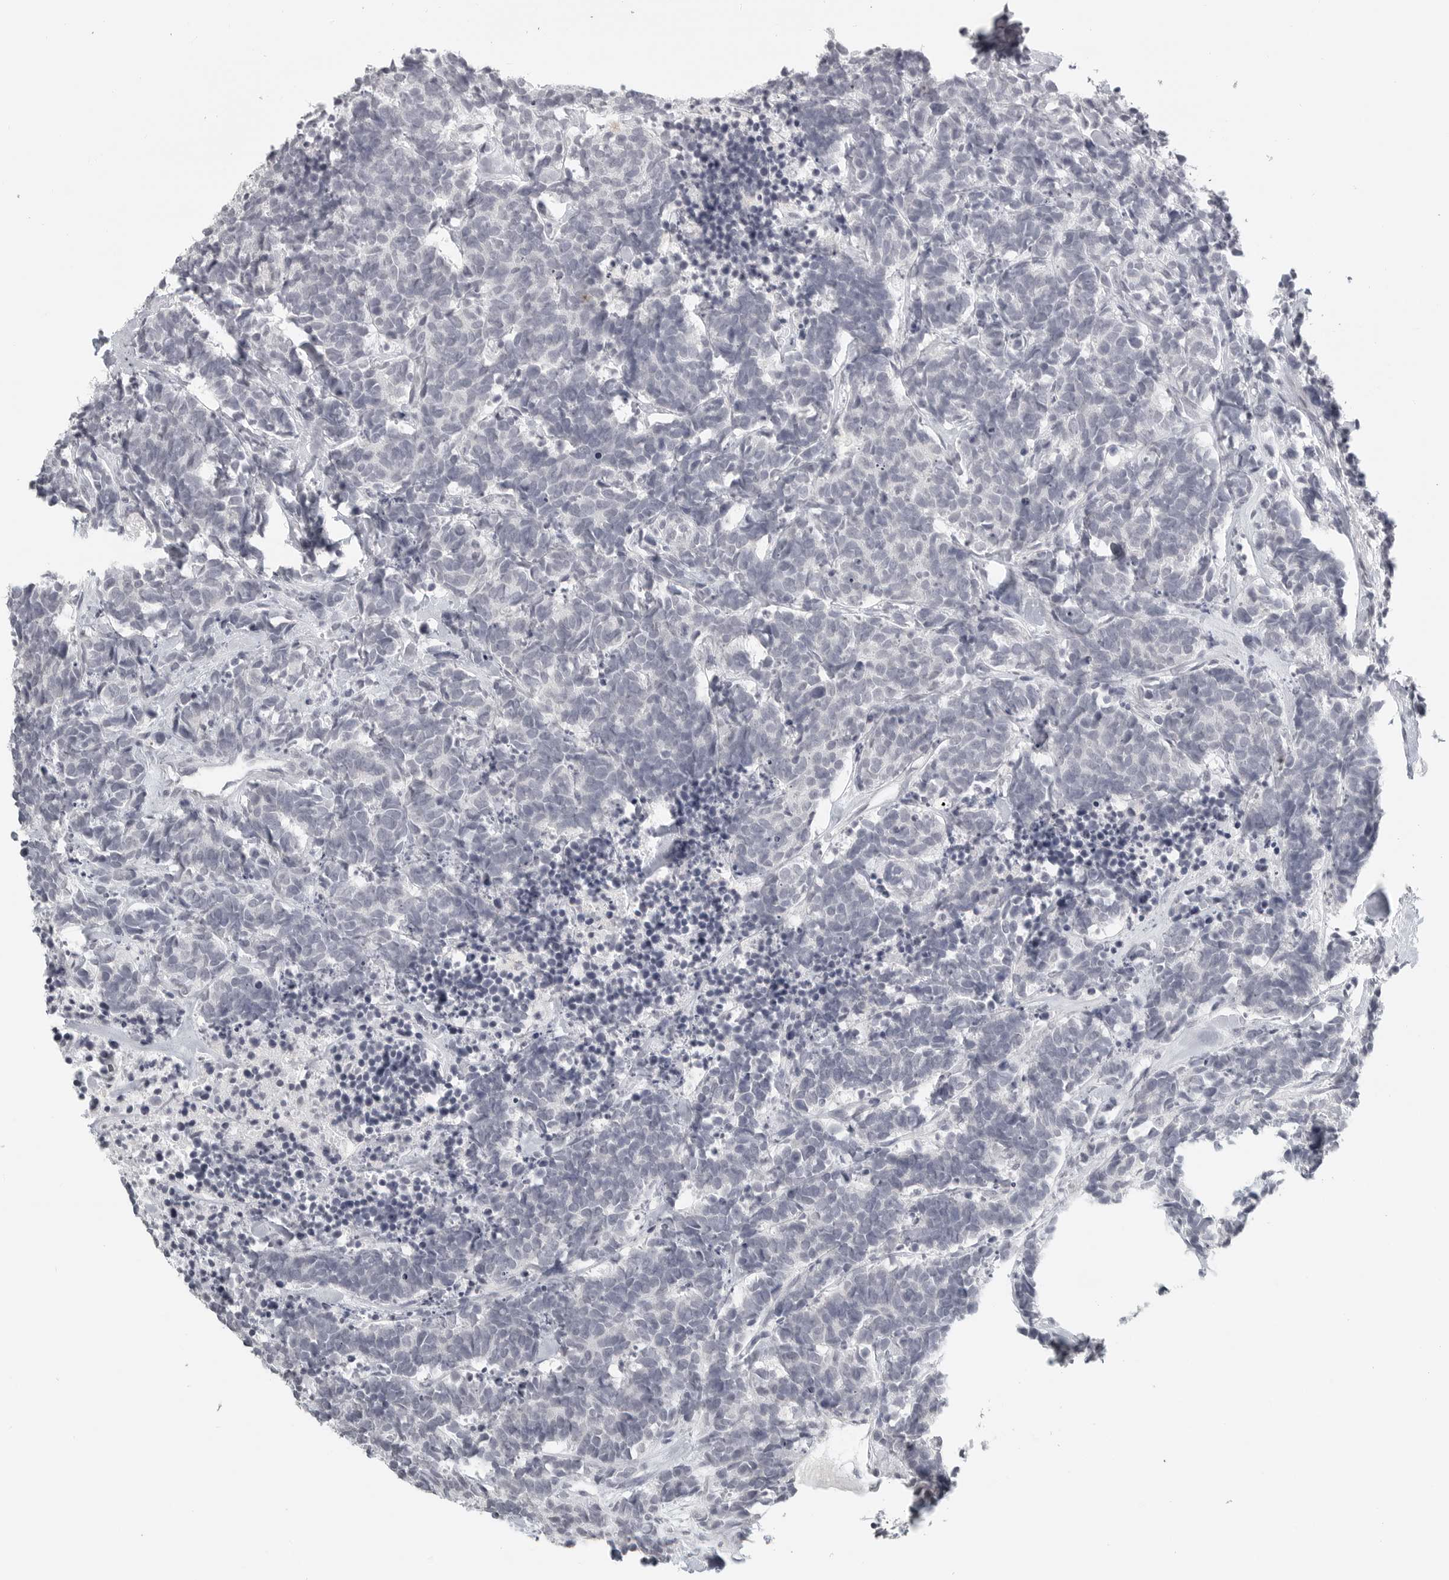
{"staining": {"intensity": "negative", "quantity": "none", "location": "none"}, "tissue": "carcinoid", "cell_type": "Tumor cells", "image_type": "cancer", "snomed": [{"axis": "morphology", "description": "Carcinoma, NOS"}, {"axis": "morphology", "description": "Carcinoid, malignant, NOS"}, {"axis": "topography", "description": "Urinary bladder"}], "caption": "Carcinoid (malignant) stained for a protein using IHC reveals no staining tumor cells.", "gene": "BPIFA1", "patient": {"sex": "male", "age": 57}}